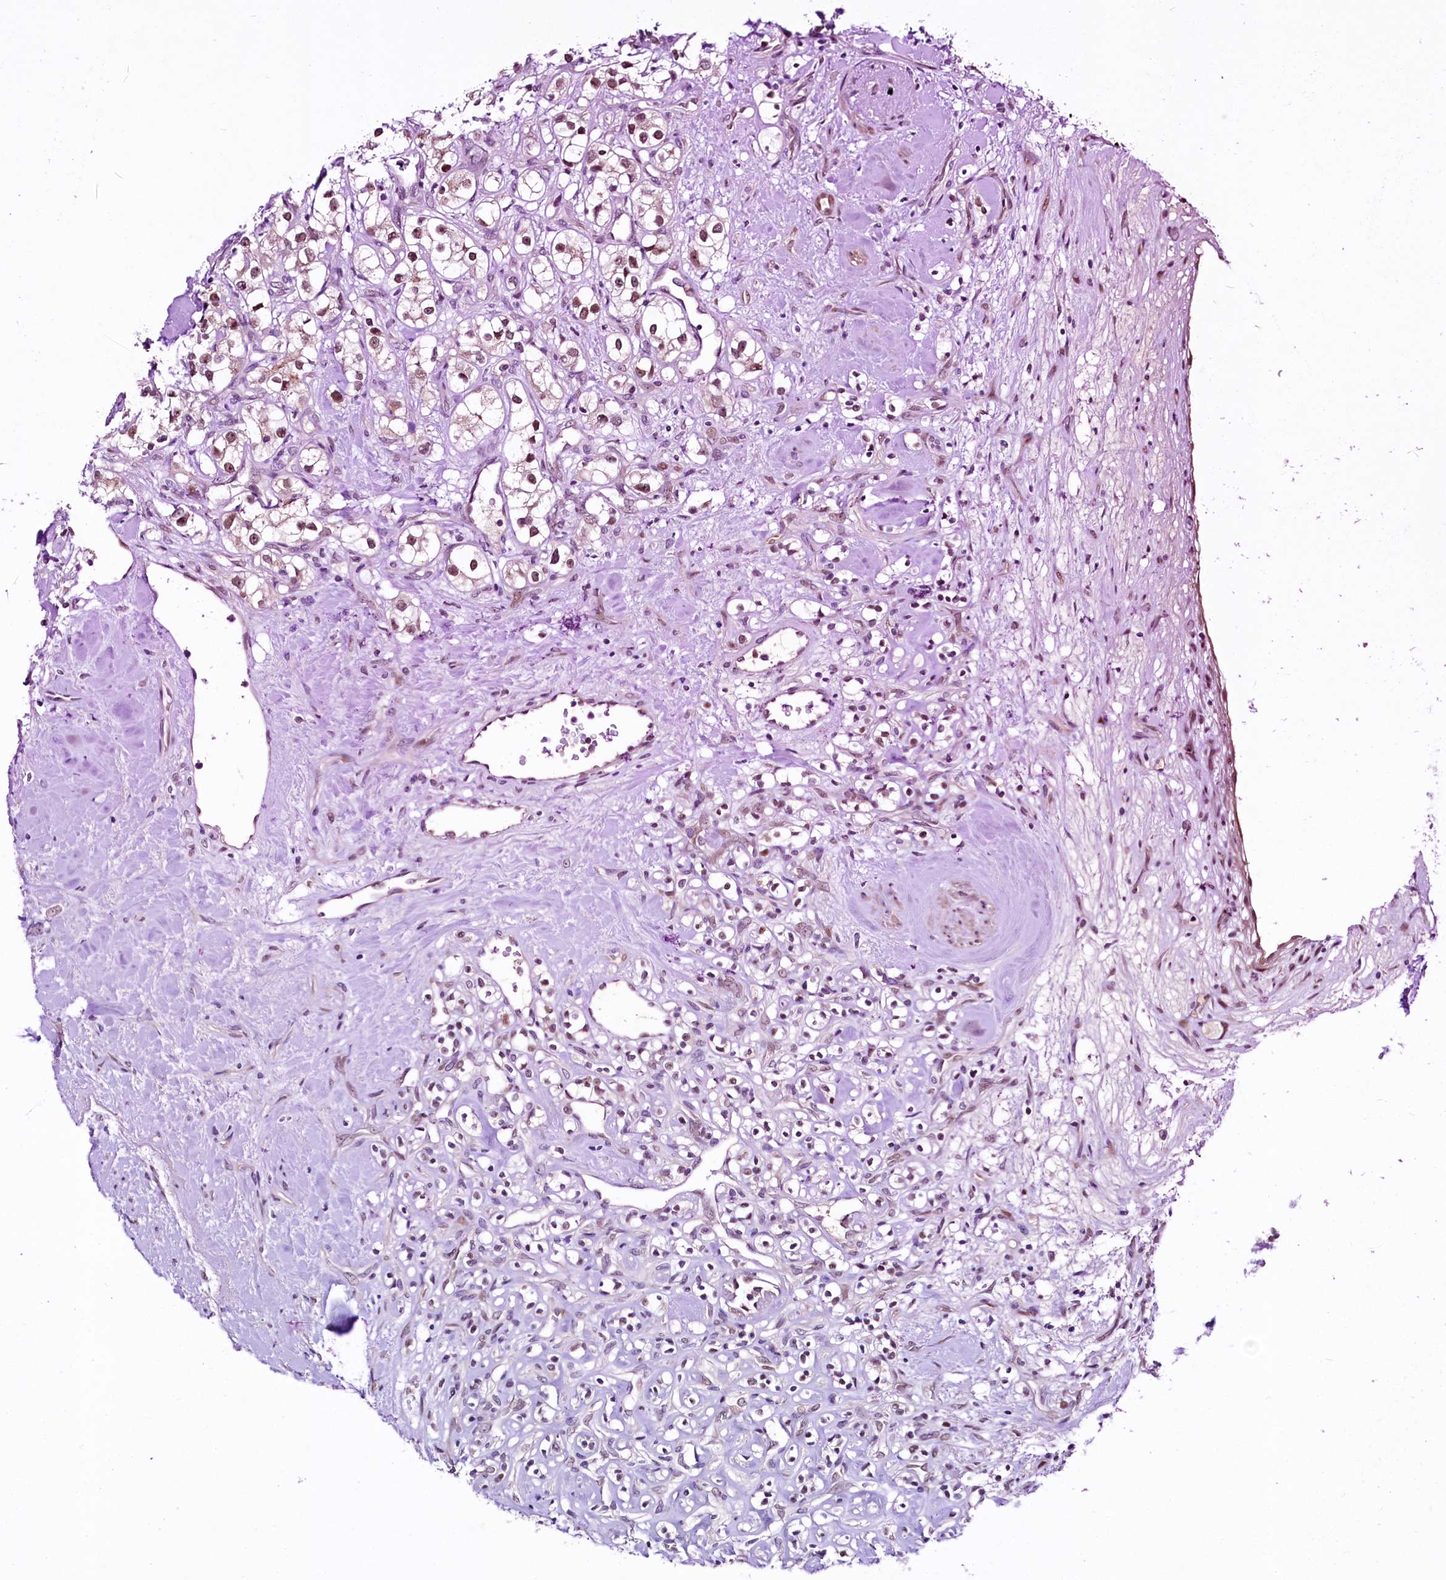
{"staining": {"intensity": "moderate", "quantity": ">75%", "location": "nuclear"}, "tissue": "renal cancer", "cell_type": "Tumor cells", "image_type": "cancer", "snomed": [{"axis": "morphology", "description": "Adenocarcinoma, NOS"}, {"axis": "topography", "description": "Kidney"}], "caption": "Protein expression analysis of human renal cancer reveals moderate nuclear positivity in approximately >75% of tumor cells.", "gene": "LEUTX", "patient": {"sex": "male", "age": 77}}